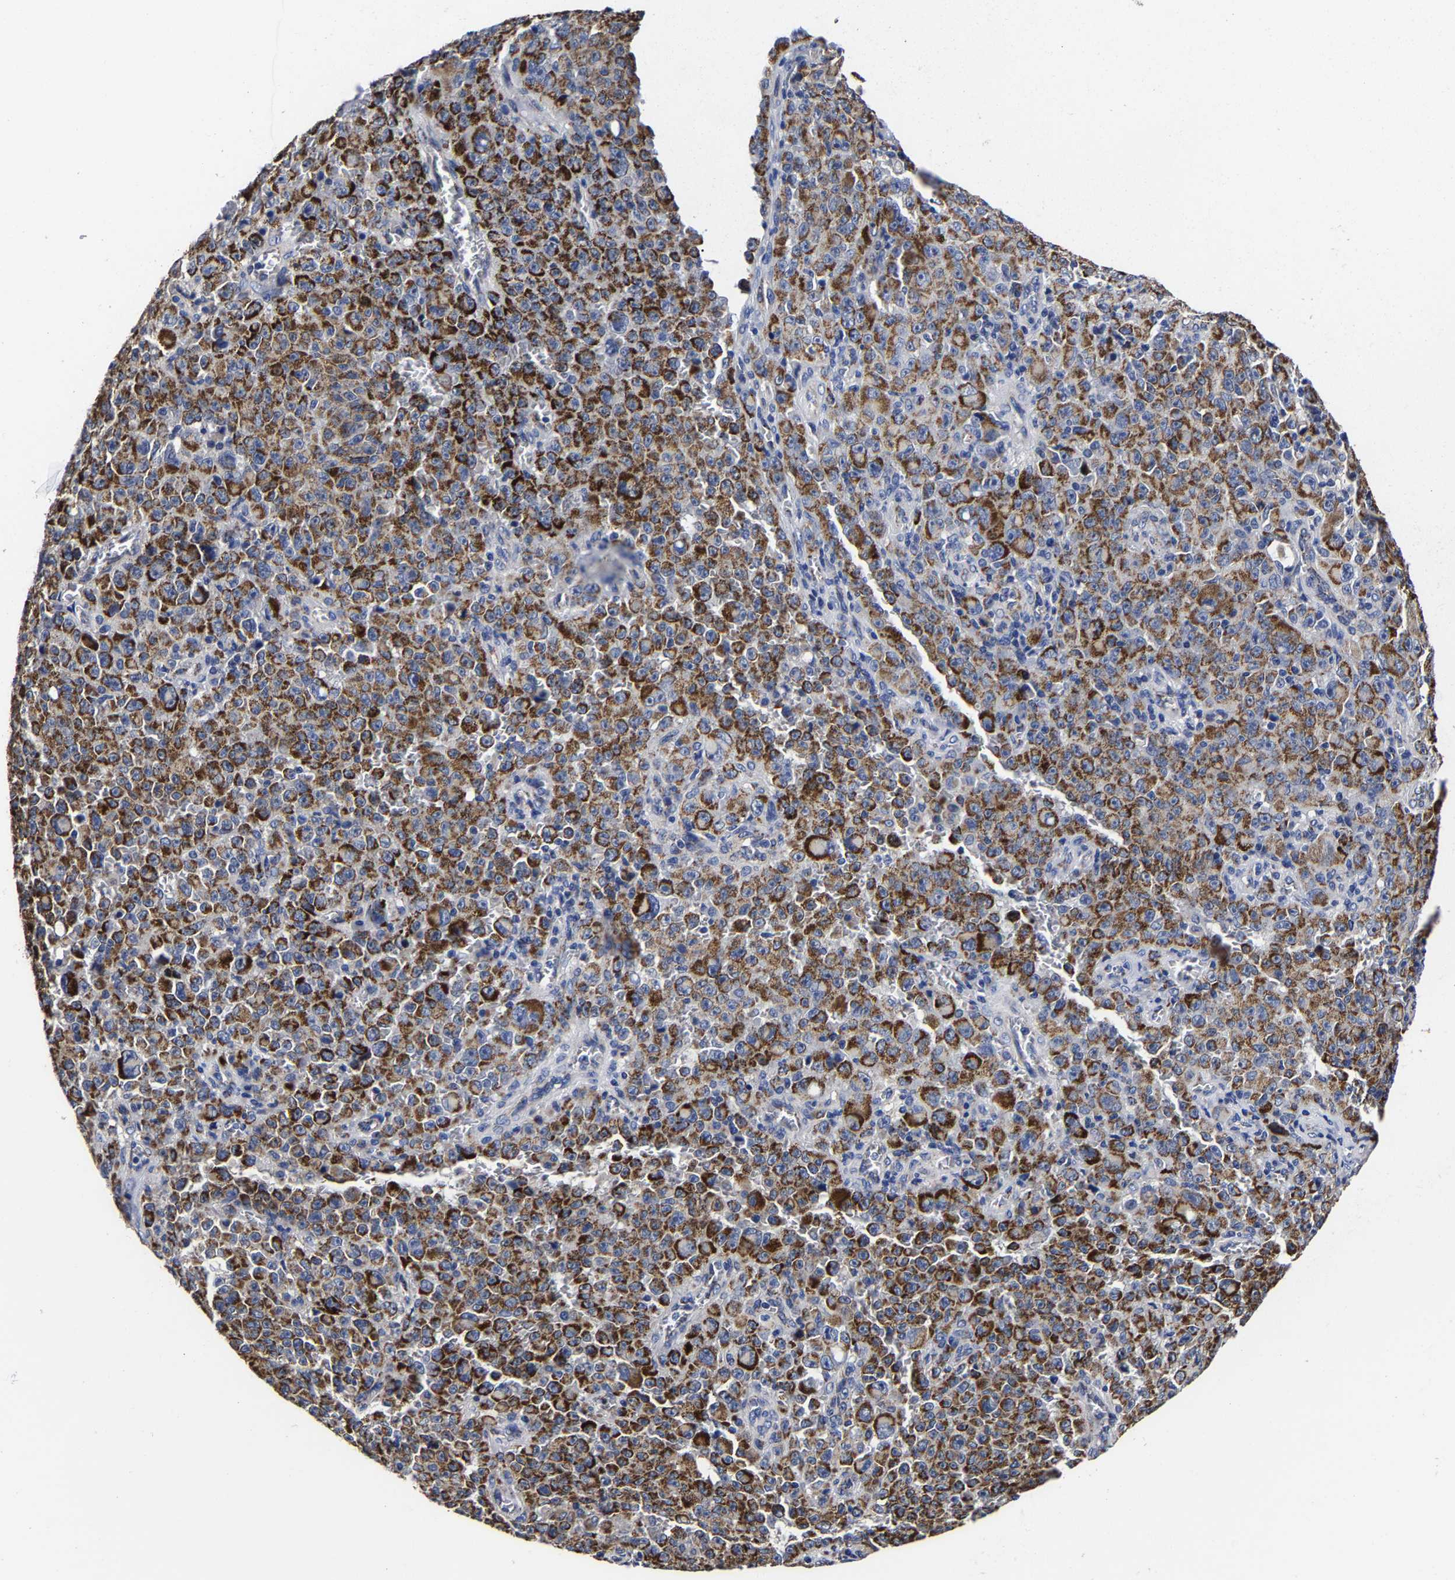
{"staining": {"intensity": "moderate", "quantity": ">75%", "location": "cytoplasmic/membranous"}, "tissue": "melanoma", "cell_type": "Tumor cells", "image_type": "cancer", "snomed": [{"axis": "morphology", "description": "Malignant melanoma, NOS"}, {"axis": "topography", "description": "Skin"}], "caption": "Protein expression analysis of human malignant melanoma reveals moderate cytoplasmic/membranous expression in about >75% of tumor cells.", "gene": "AASS", "patient": {"sex": "female", "age": 82}}